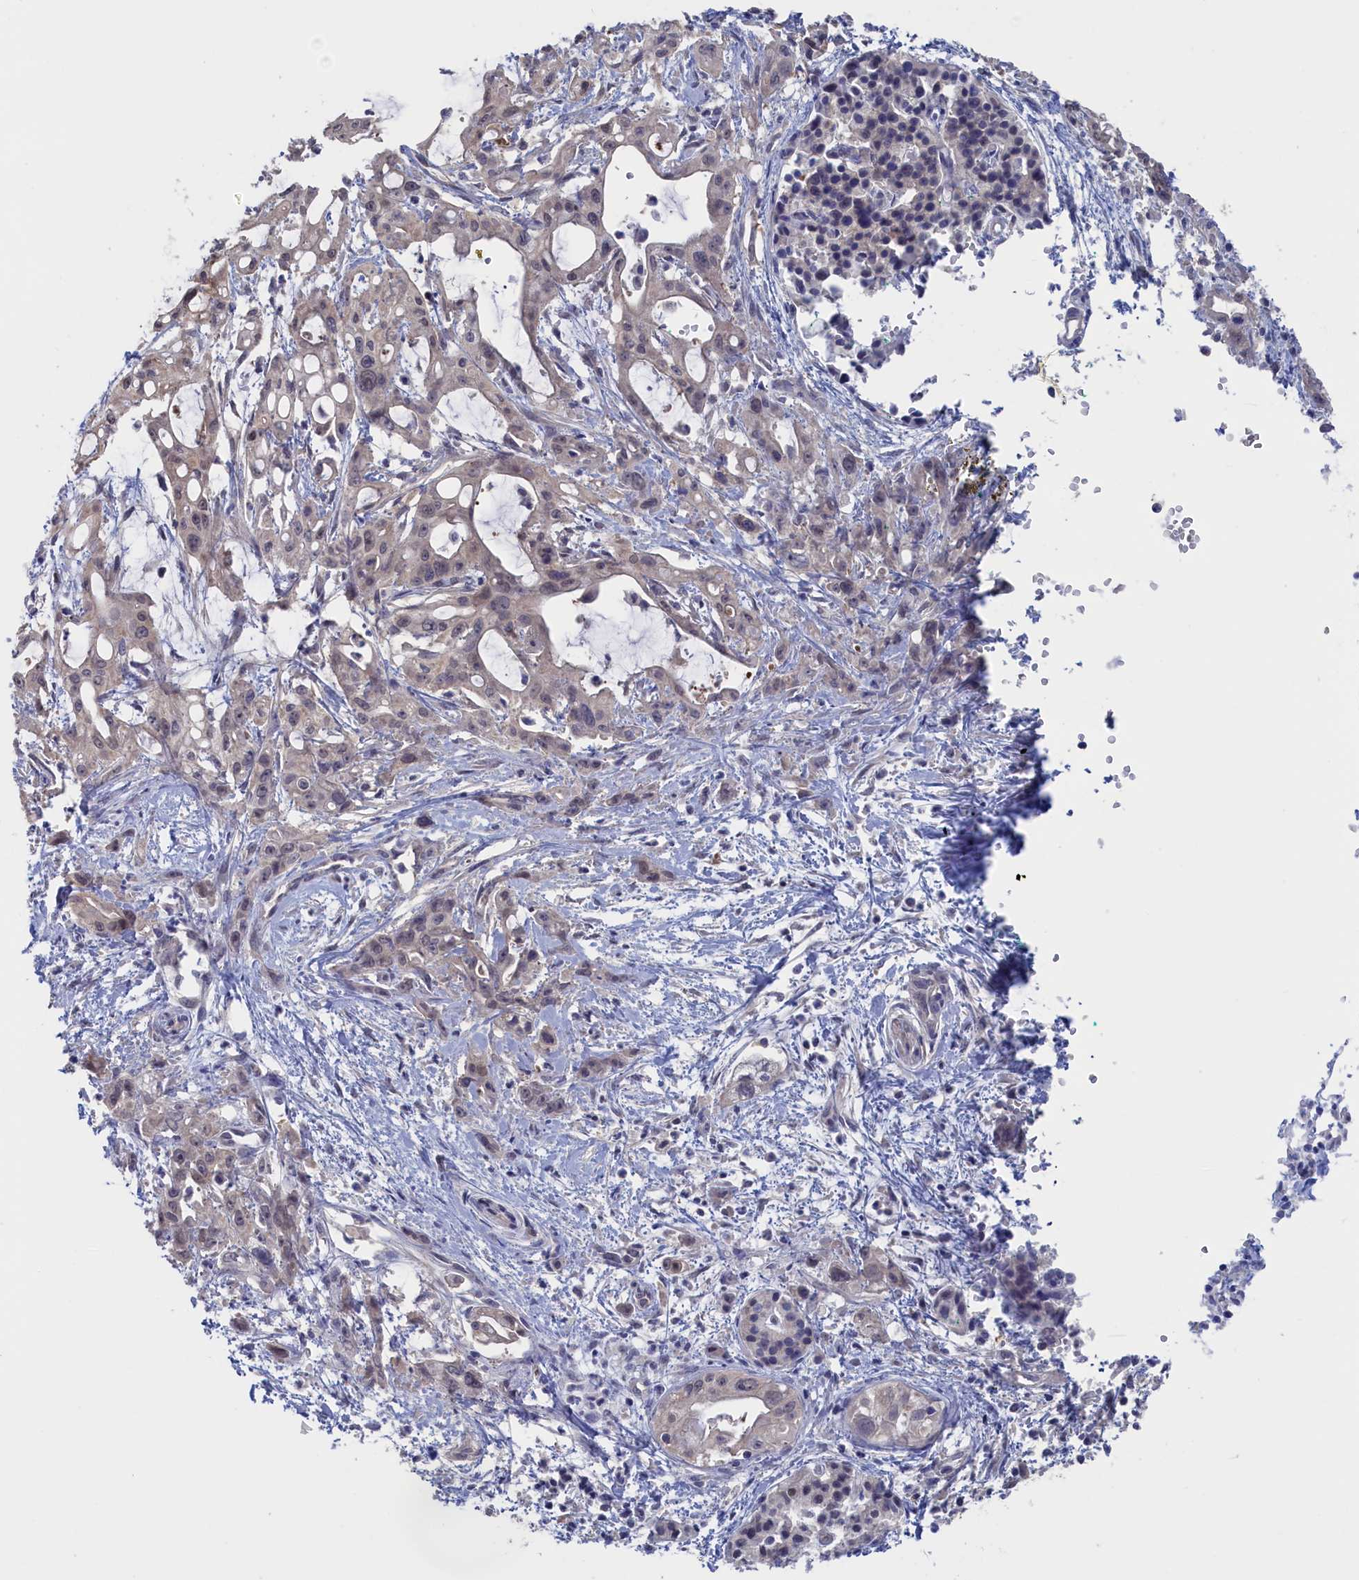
{"staining": {"intensity": "weak", "quantity": "<25%", "location": "cytoplasmic/membranous,nuclear"}, "tissue": "pancreatic cancer", "cell_type": "Tumor cells", "image_type": "cancer", "snomed": [{"axis": "morphology", "description": "Adenocarcinoma, NOS"}, {"axis": "topography", "description": "Pancreas"}], "caption": "Tumor cells show no significant expression in adenocarcinoma (pancreatic). Nuclei are stained in blue.", "gene": "NUTF2", "patient": {"sex": "male", "age": 68}}